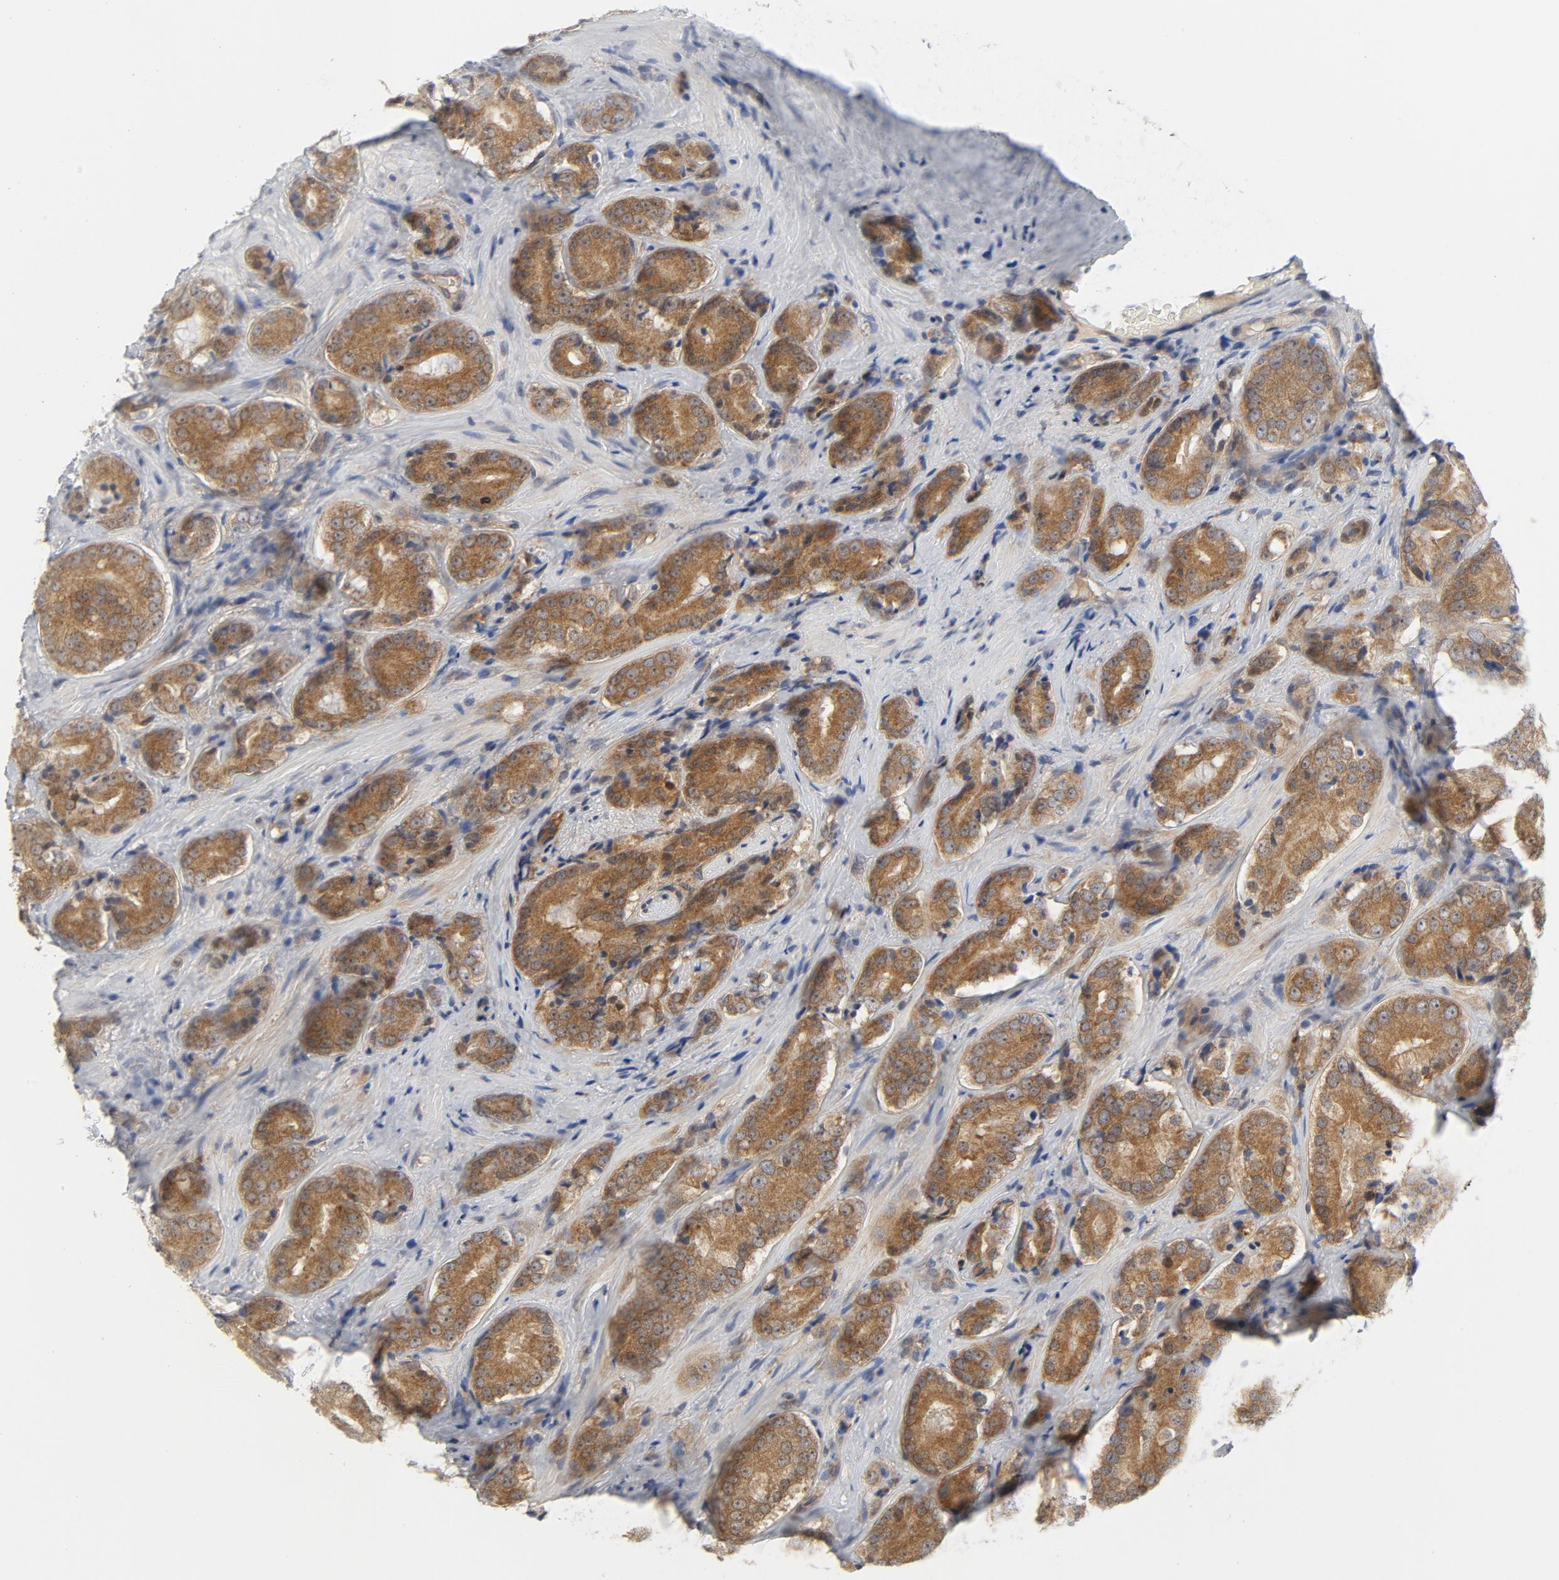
{"staining": {"intensity": "strong", "quantity": ">75%", "location": "cytoplasmic/membranous,nuclear"}, "tissue": "prostate cancer", "cell_type": "Tumor cells", "image_type": "cancer", "snomed": [{"axis": "morphology", "description": "Adenocarcinoma, High grade"}, {"axis": "topography", "description": "Prostate"}], "caption": "This is an image of immunohistochemistry (IHC) staining of prostate cancer, which shows strong positivity in the cytoplasmic/membranous and nuclear of tumor cells.", "gene": "BAD", "patient": {"sex": "male", "age": 70}}